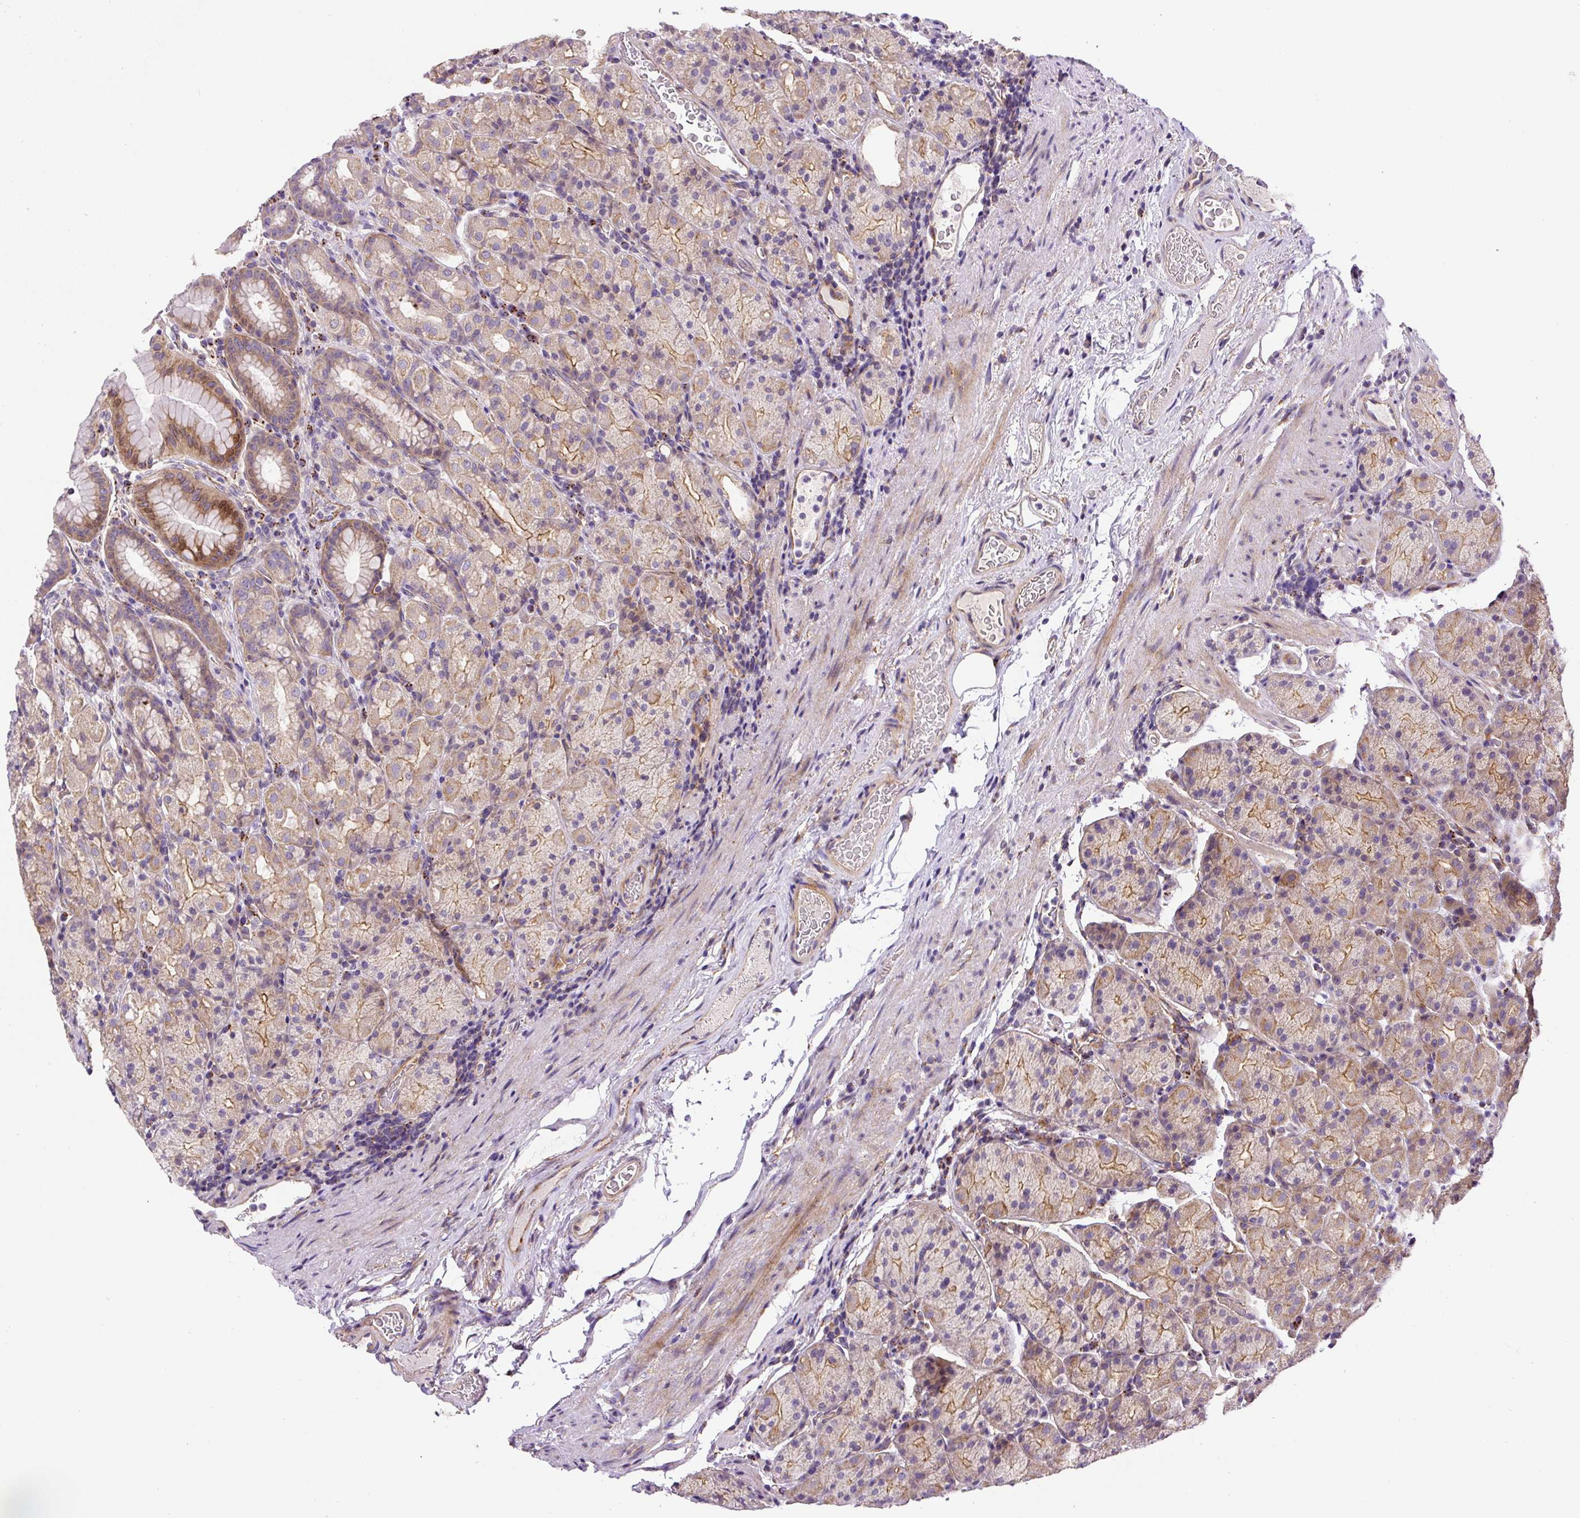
{"staining": {"intensity": "moderate", "quantity": "25%-75%", "location": "cytoplasmic/membranous"}, "tissue": "stomach", "cell_type": "Glandular cells", "image_type": "normal", "snomed": [{"axis": "morphology", "description": "Normal tissue, NOS"}, {"axis": "topography", "description": "Stomach, upper"}, {"axis": "topography", "description": "Stomach"}], "caption": "Immunohistochemical staining of benign human stomach reveals 25%-75% levels of moderate cytoplasmic/membranous protein positivity in approximately 25%-75% of glandular cells. The protein of interest is shown in brown color, while the nuclei are stained blue.", "gene": "RNF170", "patient": {"sex": "male", "age": 68}}